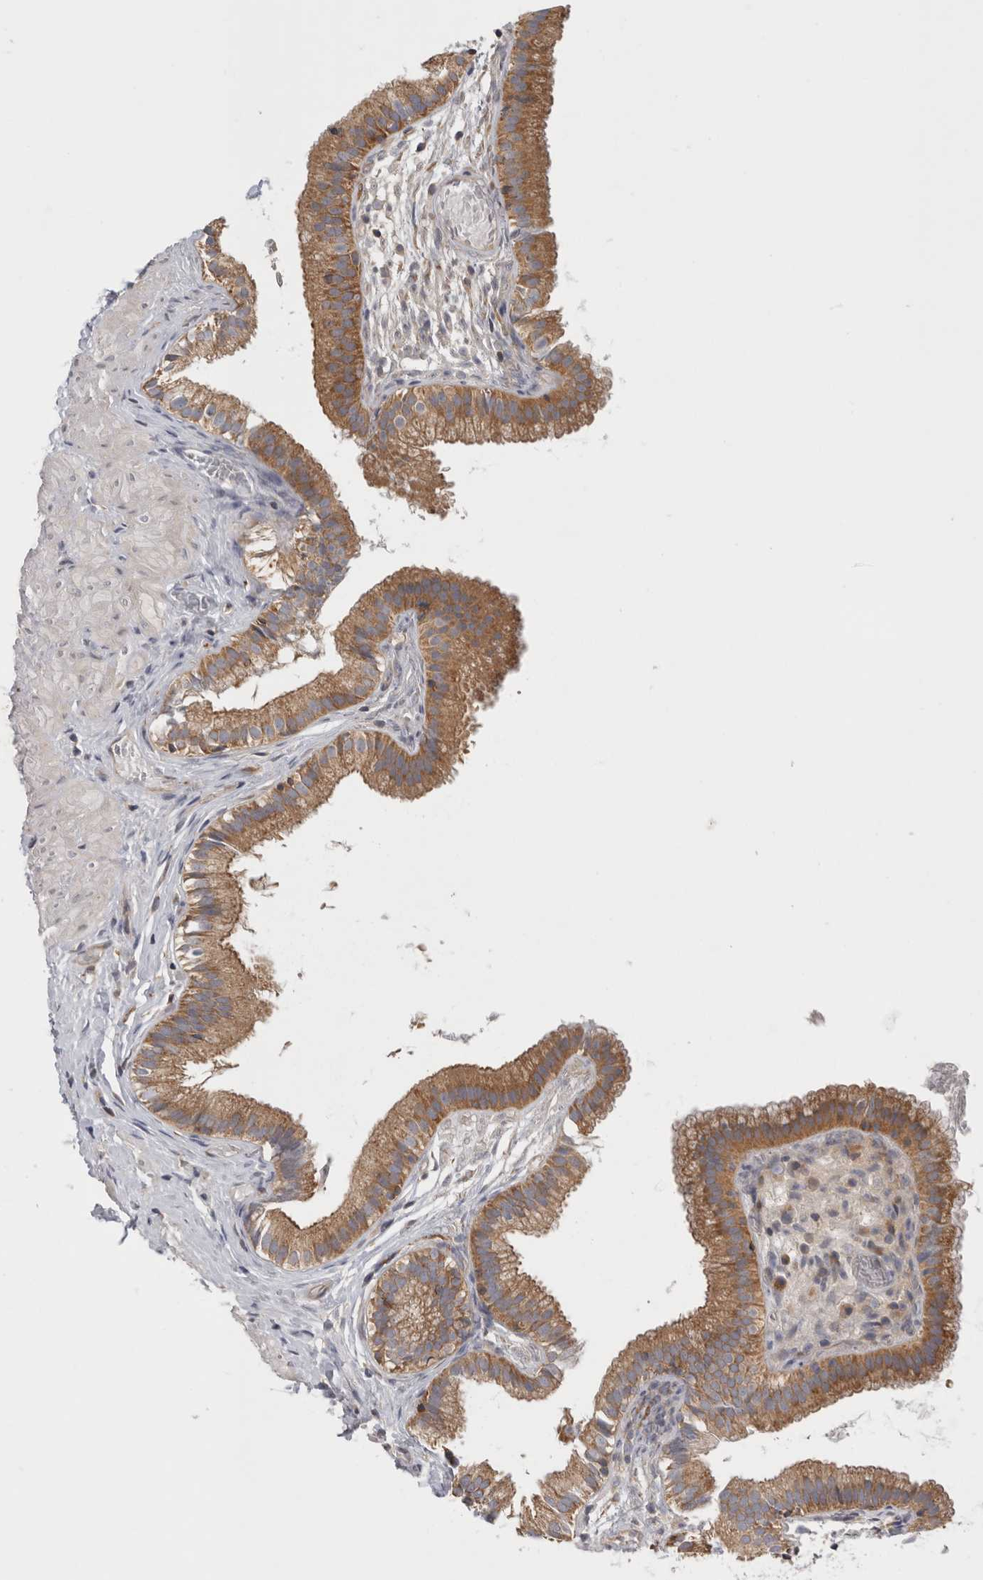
{"staining": {"intensity": "moderate", "quantity": ">75%", "location": "cytoplasmic/membranous"}, "tissue": "gallbladder", "cell_type": "Glandular cells", "image_type": "normal", "snomed": [{"axis": "morphology", "description": "Normal tissue, NOS"}, {"axis": "topography", "description": "Gallbladder"}], "caption": "Immunohistochemical staining of benign human gallbladder displays >75% levels of moderate cytoplasmic/membranous protein expression in about >75% of glandular cells.", "gene": "GRIK2", "patient": {"sex": "female", "age": 26}}